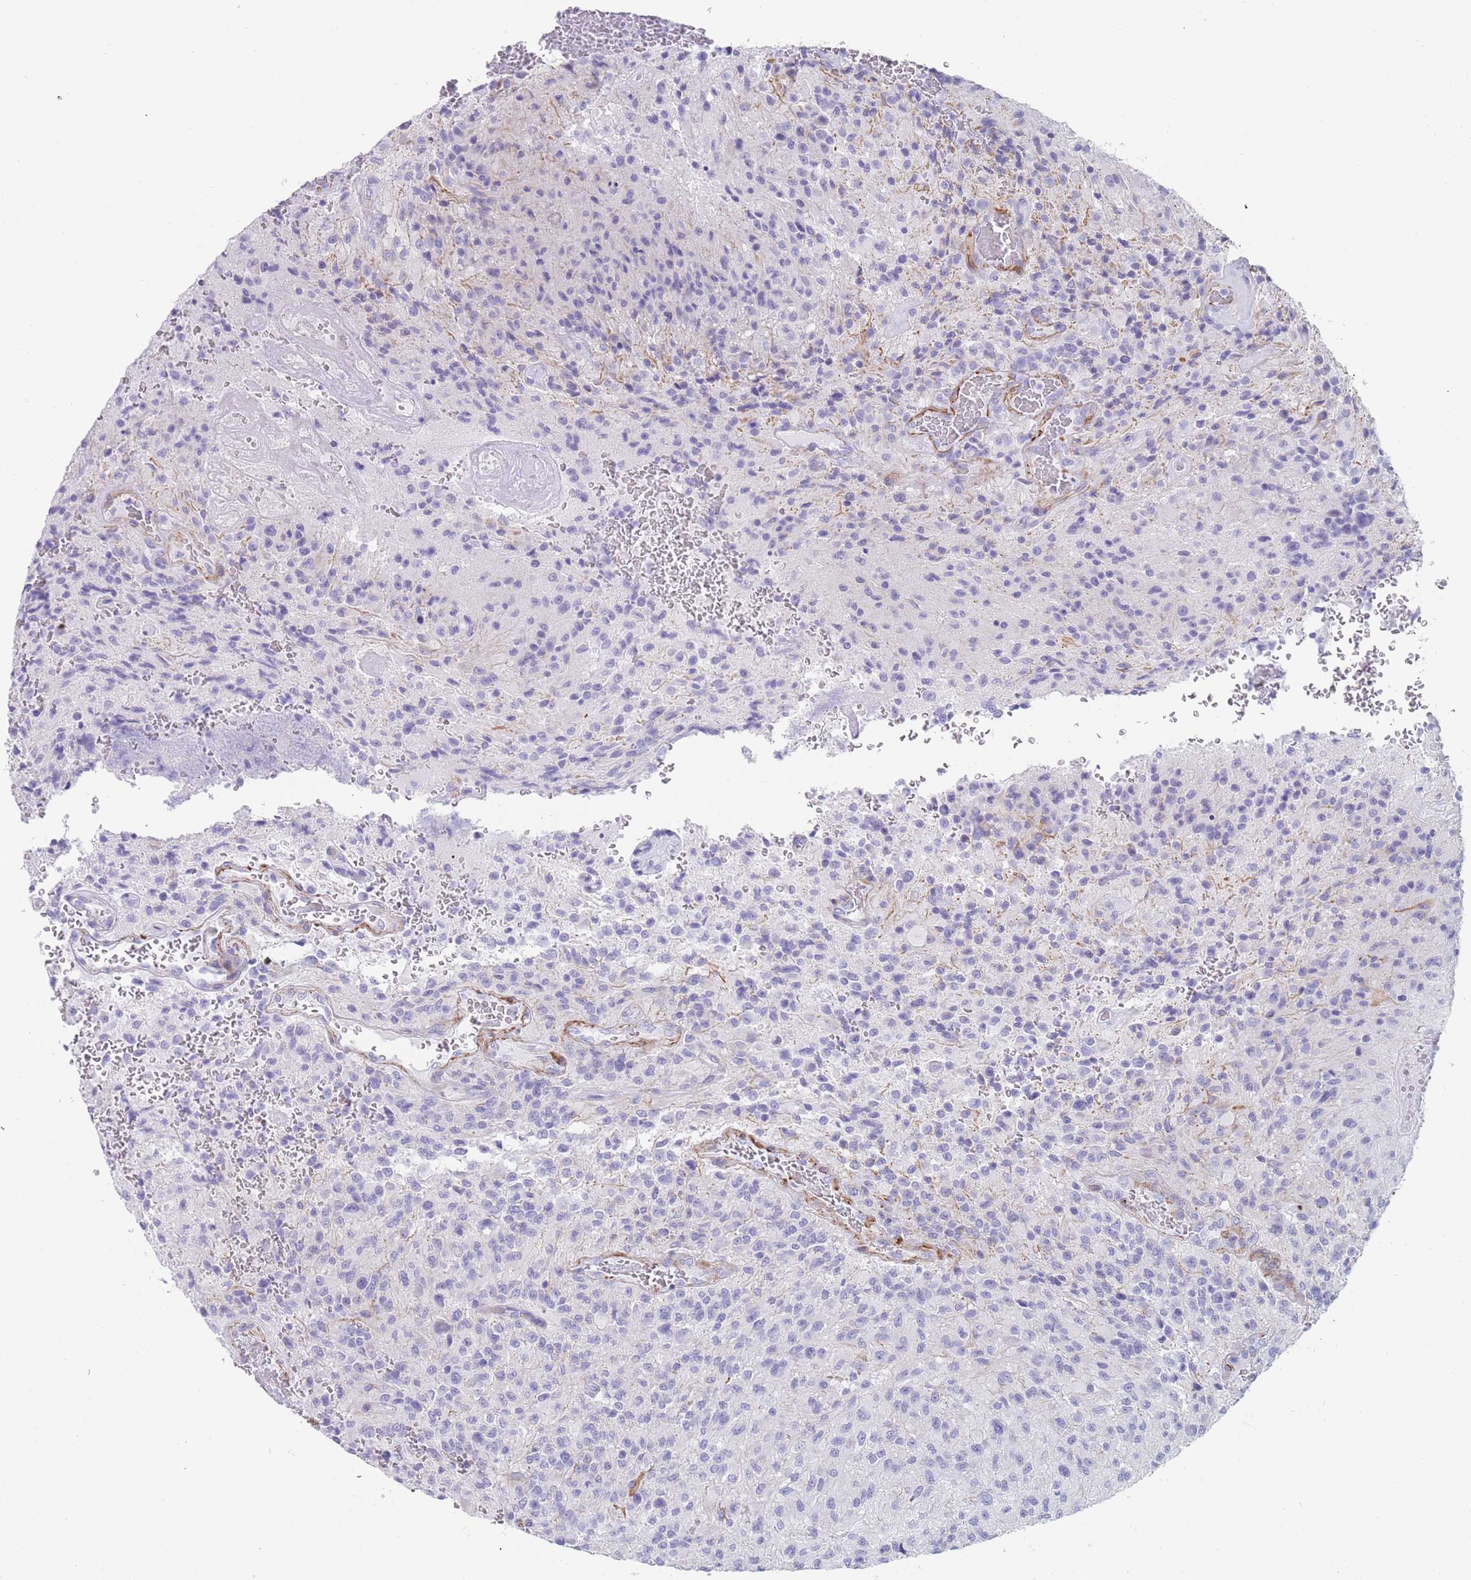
{"staining": {"intensity": "negative", "quantity": "none", "location": "none"}, "tissue": "glioma", "cell_type": "Tumor cells", "image_type": "cancer", "snomed": [{"axis": "morphology", "description": "Normal tissue, NOS"}, {"axis": "morphology", "description": "Glioma, malignant, High grade"}, {"axis": "topography", "description": "Cerebral cortex"}], "caption": "The immunohistochemistry (IHC) photomicrograph has no significant expression in tumor cells of glioma tissue.", "gene": "FPGS", "patient": {"sex": "male", "age": 56}}